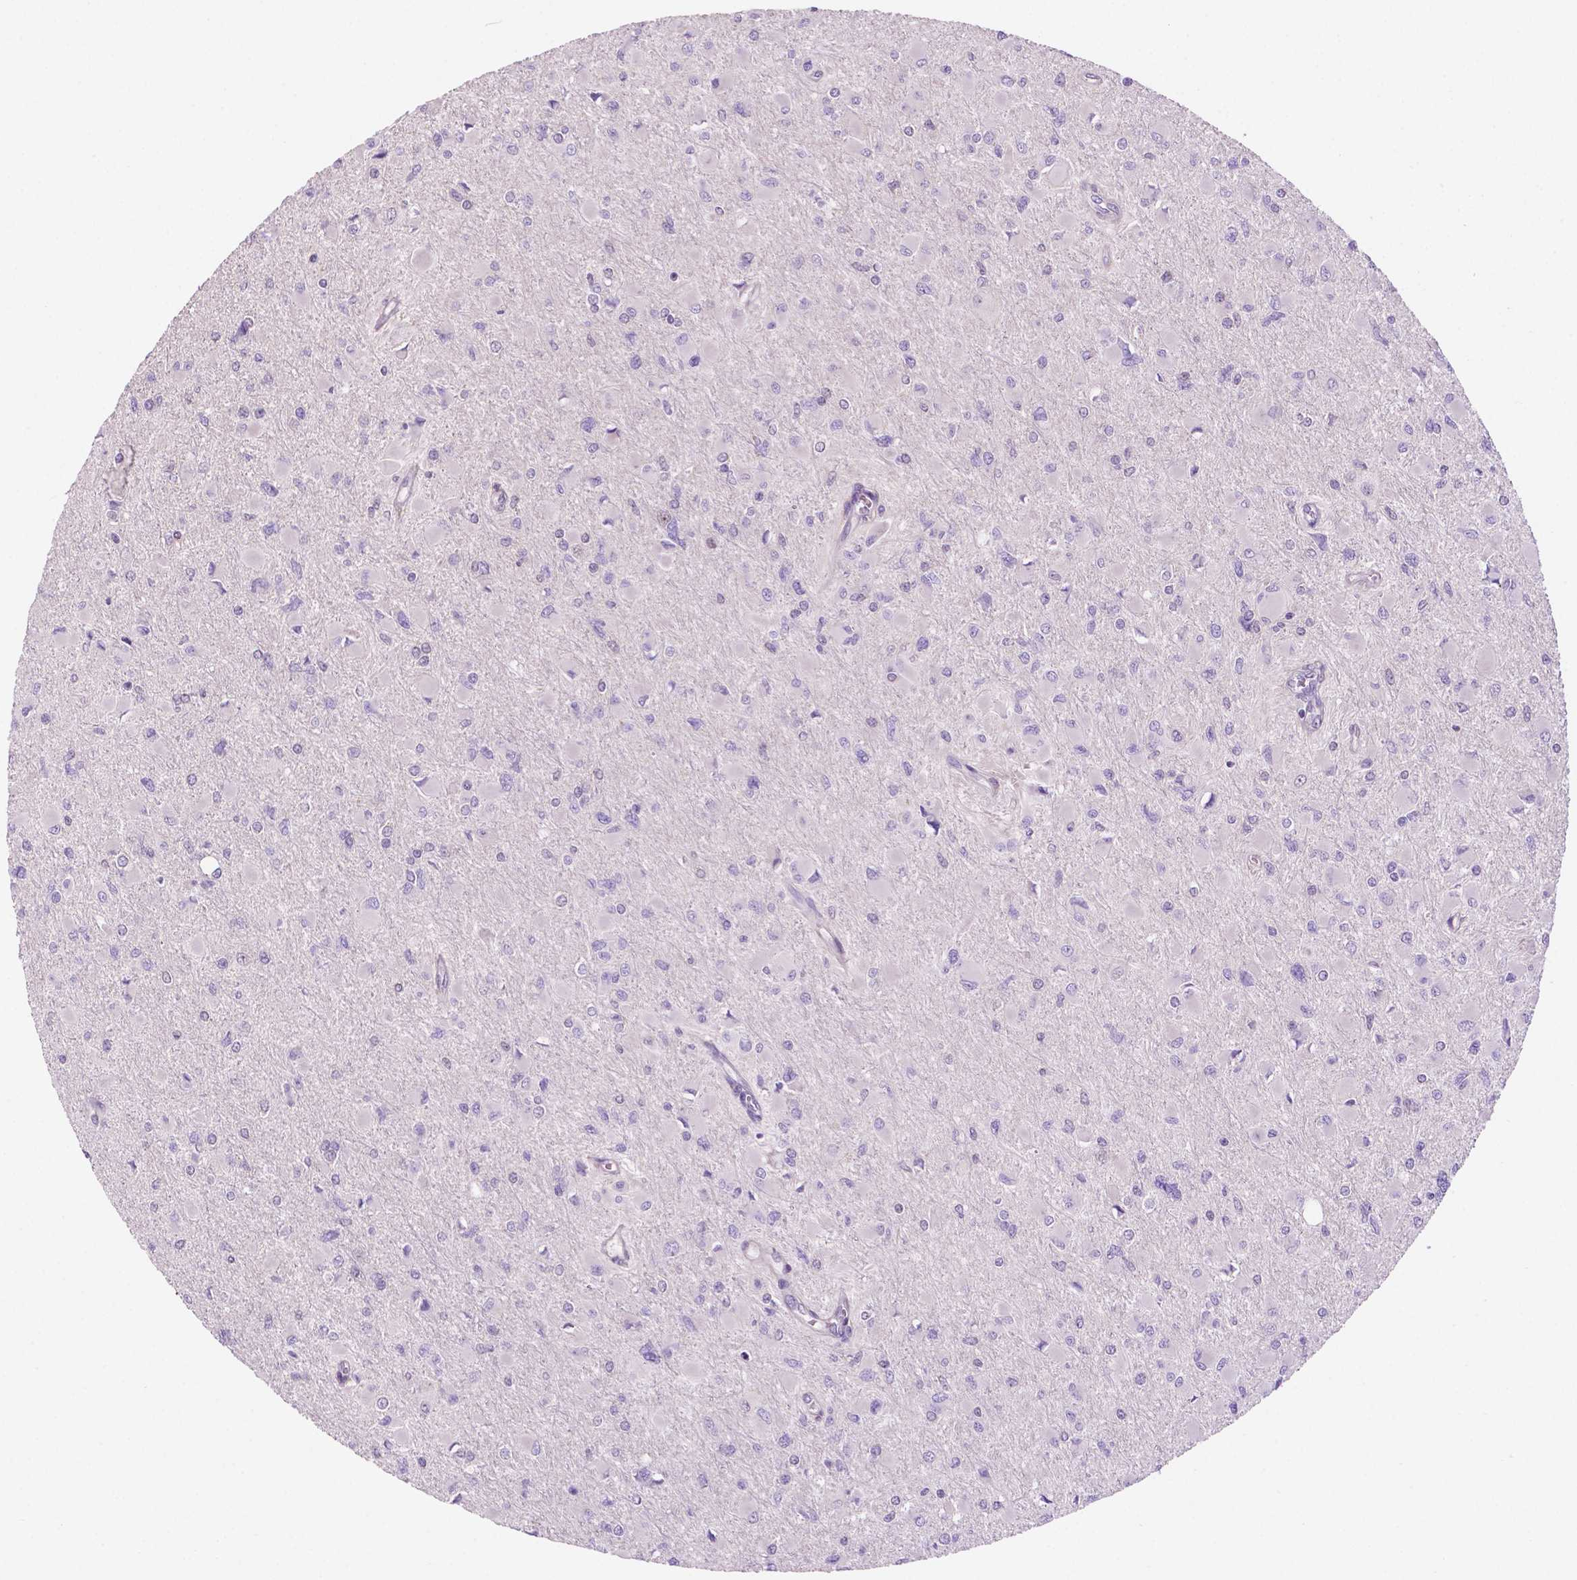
{"staining": {"intensity": "negative", "quantity": "none", "location": "none"}, "tissue": "glioma", "cell_type": "Tumor cells", "image_type": "cancer", "snomed": [{"axis": "morphology", "description": "Glioma, malignant, High grade"}, {"axis": "topography", "description": "Cerebral cortex"}], "caption": "Immunohistochemistry (IHC) histopathology image of malignant glioma (high-grade) stained for a protein (brown), which displays no expression in tumor cells.", "gene": "FAM50B", "patient": {"sex": "female", "age": 36}}